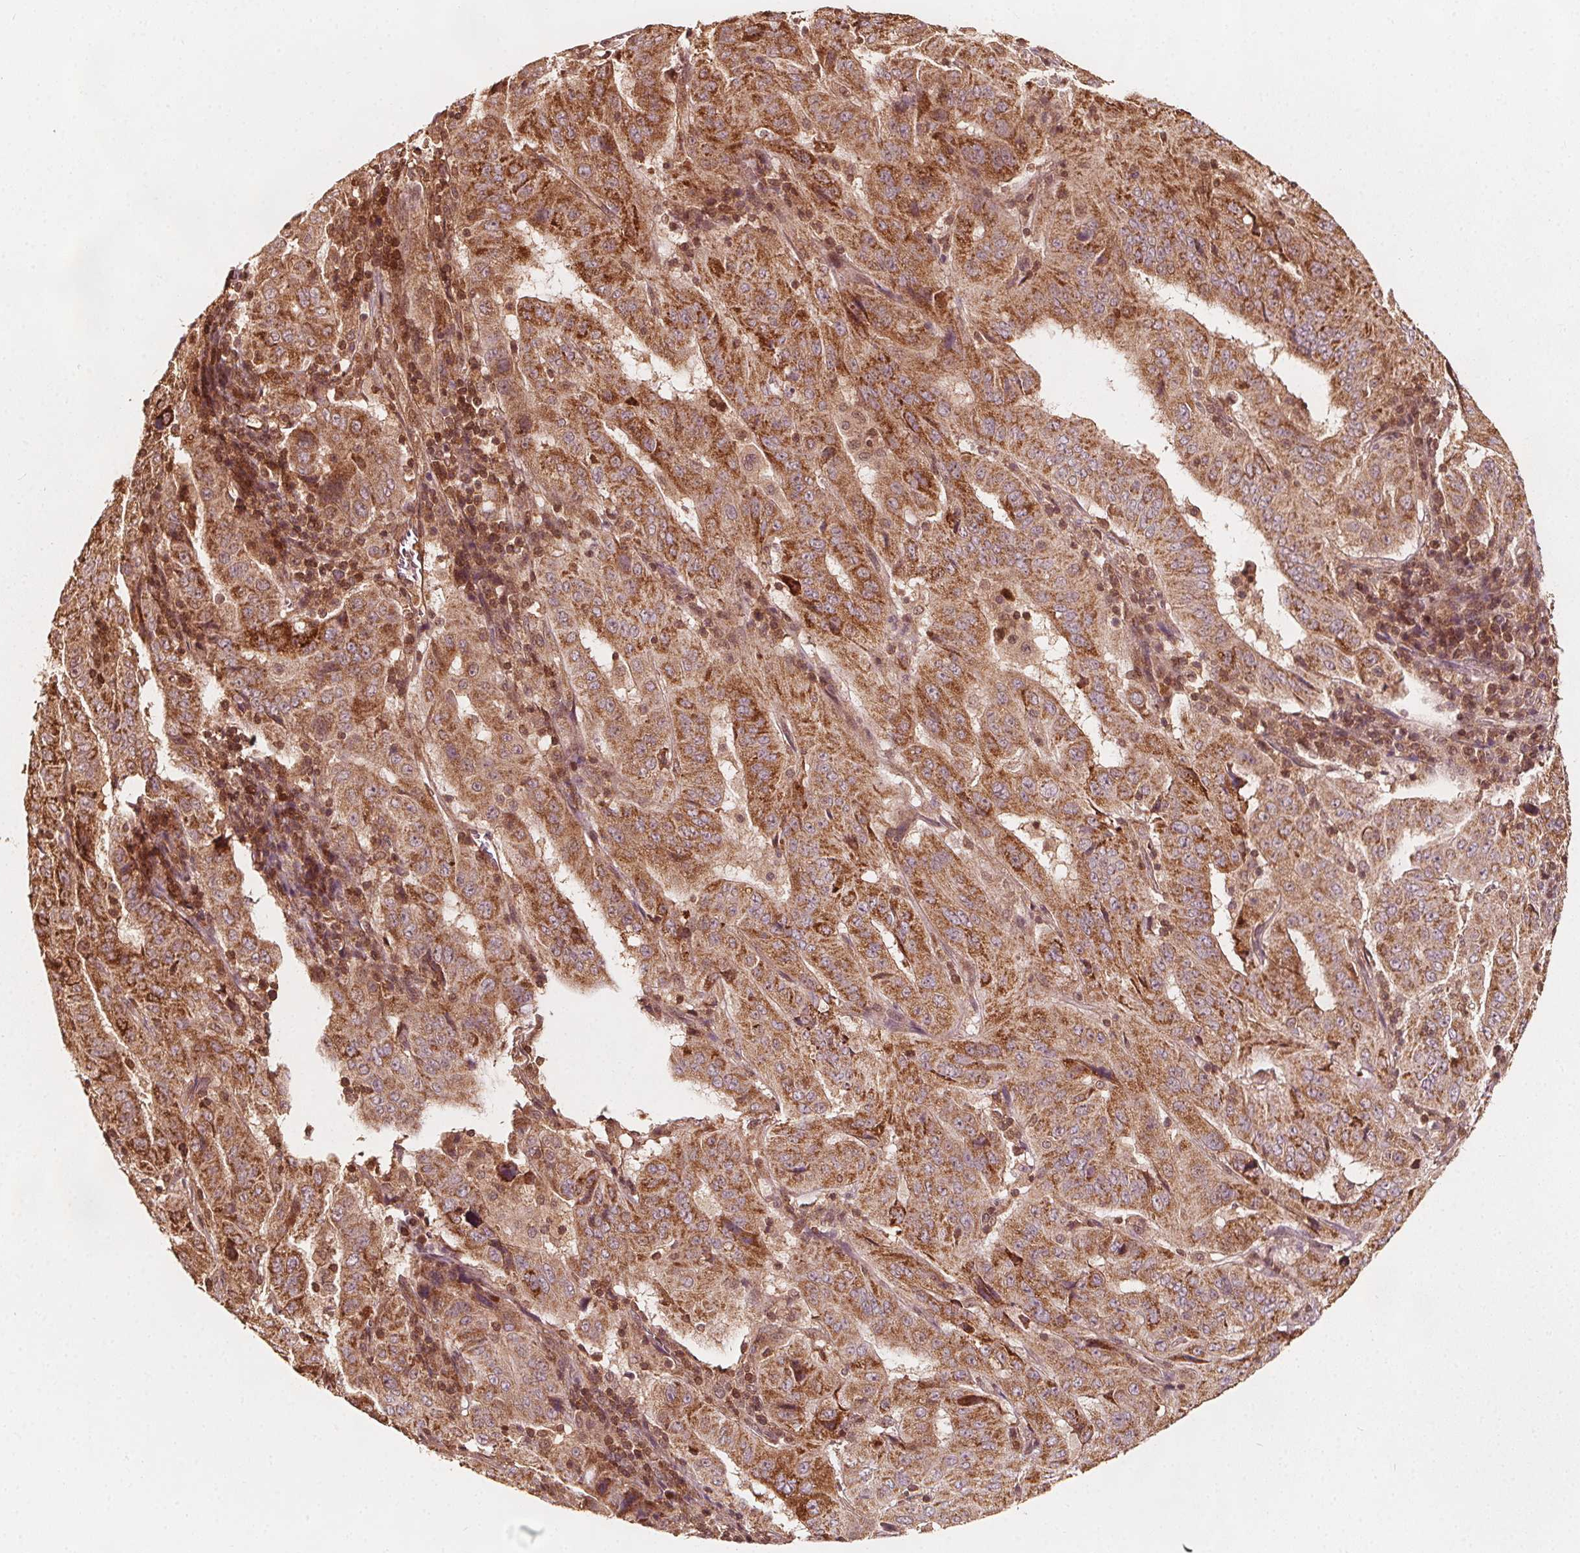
{"staining": {"intensity": "strong", "quantity": ">75%", "location": "cytoplasmic/membranous"}, "tissue": "pancreatic cancer", "cell_type": "Tumor cells", "image_type": "cancer", "snomed": [{"axis": "morphology", "description": "Adenocarcinoma, NOS"}, {"axis": "topography", "description": "Pancreas"}], "caption": "The image reveals staining of pancreatic cancer, revealing strong cytoplasmic/membranous protein expression (brown color) within tumor cells.", "gene": "AIP", "patient": {"sex": "male", "age": 63}}